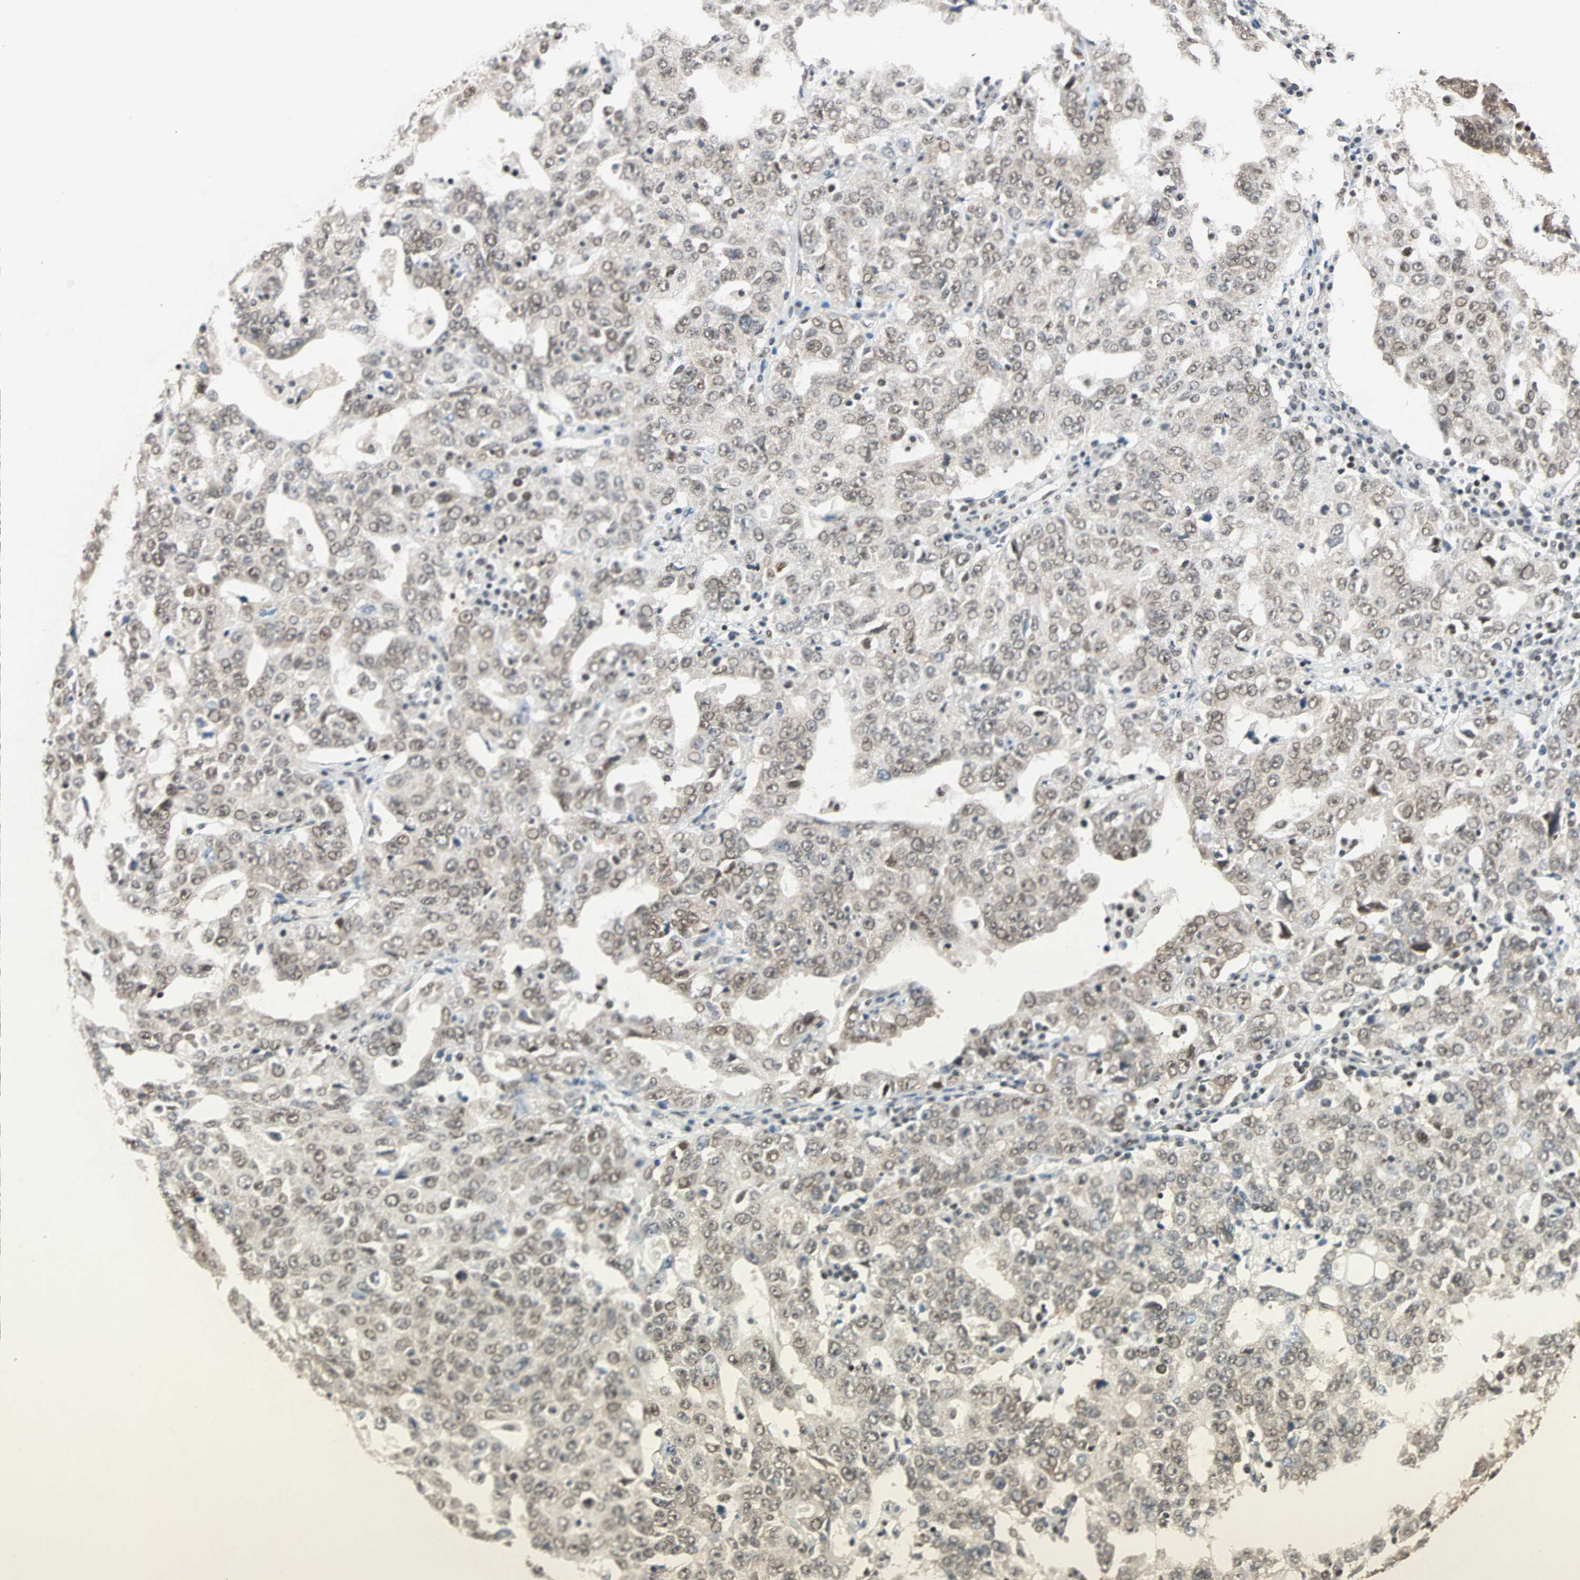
{"staining": {"intensity": "weak", "quantity": ">75%", "location": "nuclear"}, "tissue": "ovarian cancer", "cell_type": "Tumor cells", "image_type": "cancer", "snomed": [{"axis": "morphology", "description": "Carcinoma, endometroid"}, {"axis": "topography", "description": "Ovary"}], "caption": "Immunohistochemistry of human ovarian endometroid carcinoma displays low levels of weak nuclear positivity in approximately >75% of tumor cells.", "gene": "DAZAP1", "patient": {"sex": "female", "age": 62}}